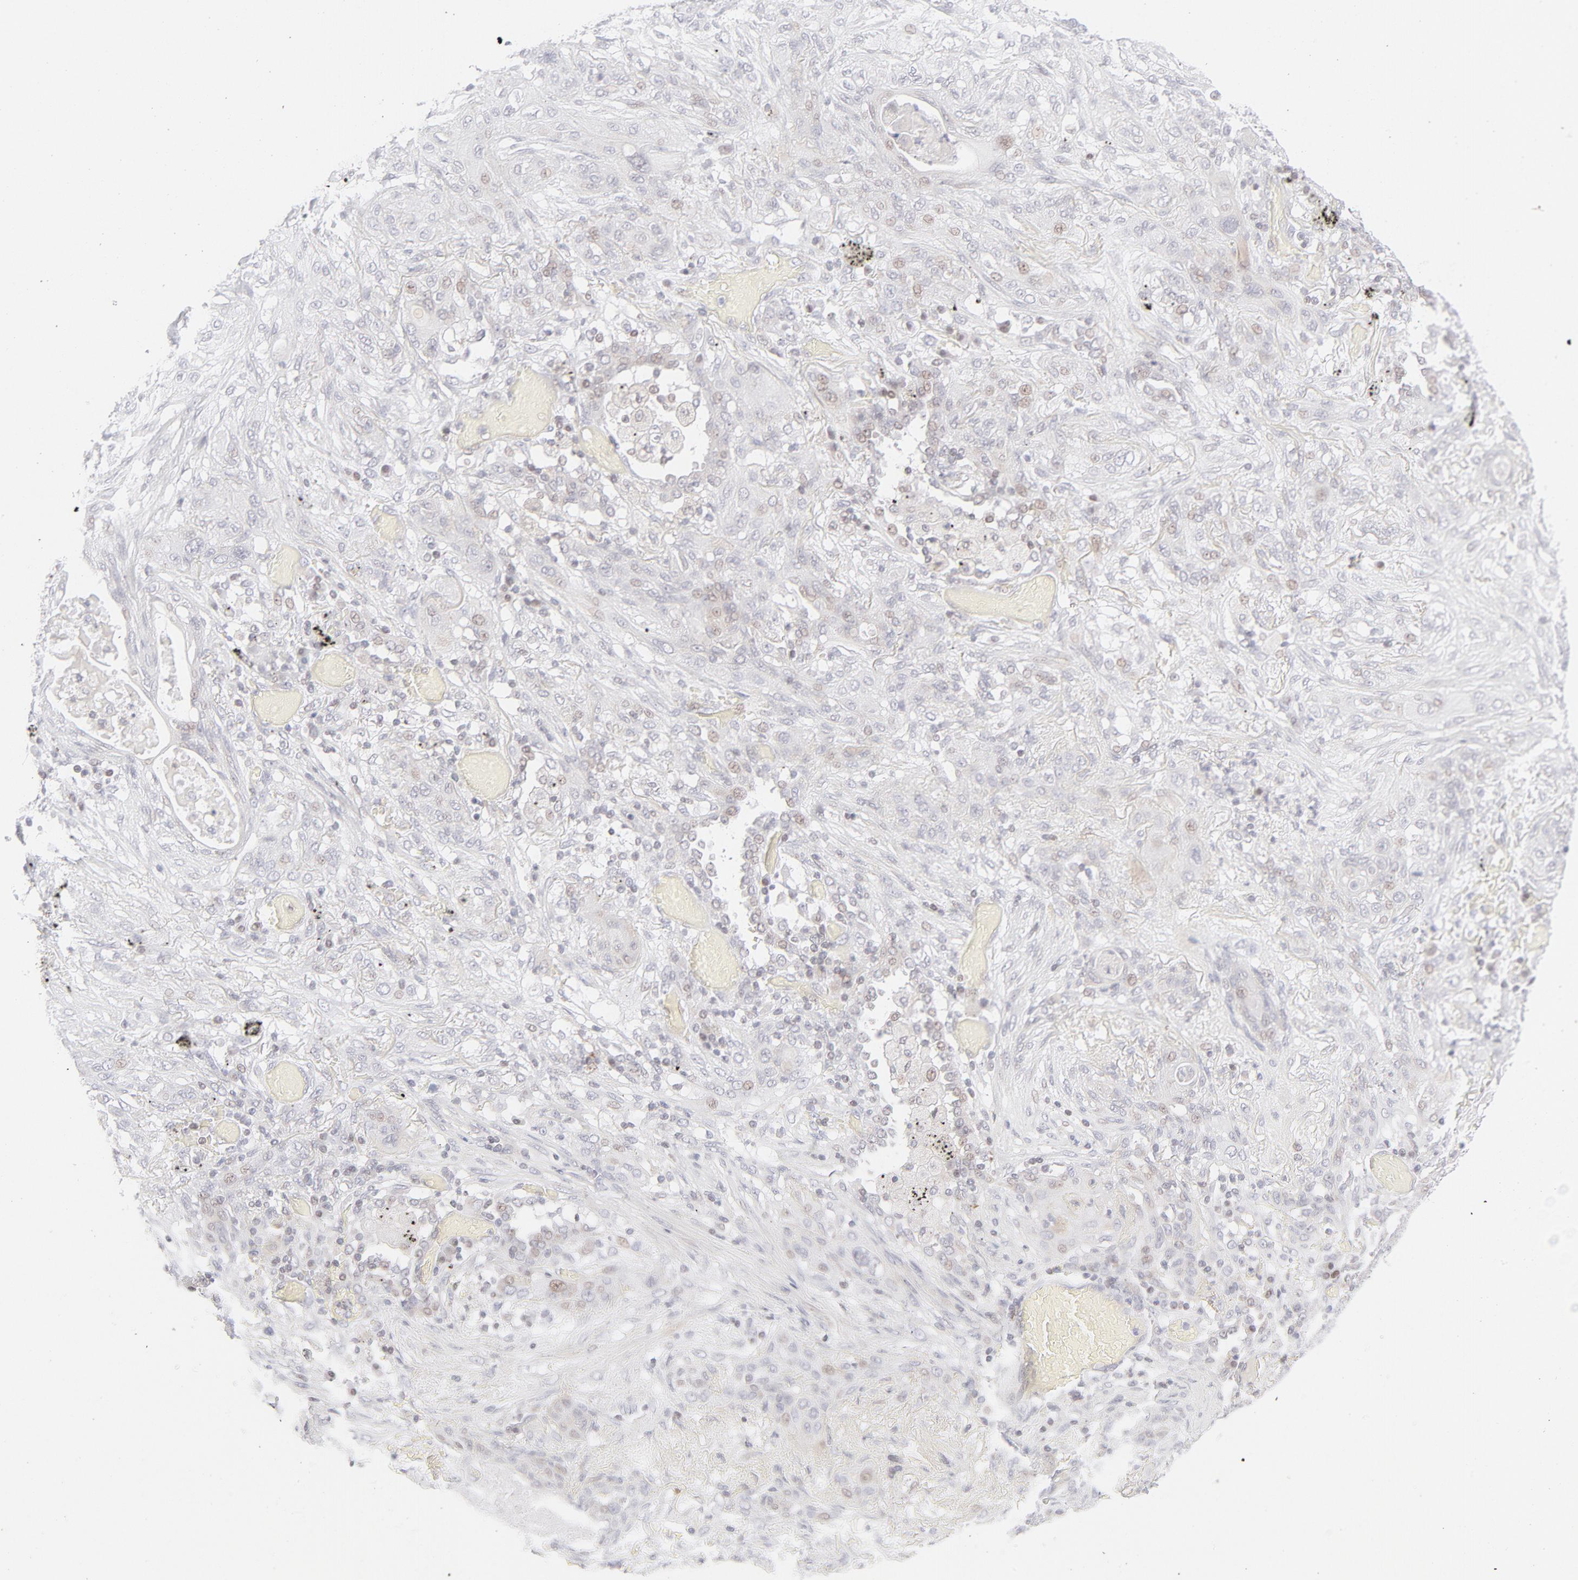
{"staining": {"intensity": "weak", "quantity": "<25%", "location": "cytoplasmic/membranous,nuclear"}, "tissue": "lung cancer", "cell_type": "Tumor cells", "image_type": "cancer", "snomed": [{"axis": "morphology", "description": "Squamous cell carcinoma, NOS"}, {"axis": "topography", "description": "Lung"}], "caption": "Immunohistochemical staining of lung cancer reveals no significant expression in tumor cells.", "gene": "PRKCB", "patient": {"sex": "female", "age": 47}}